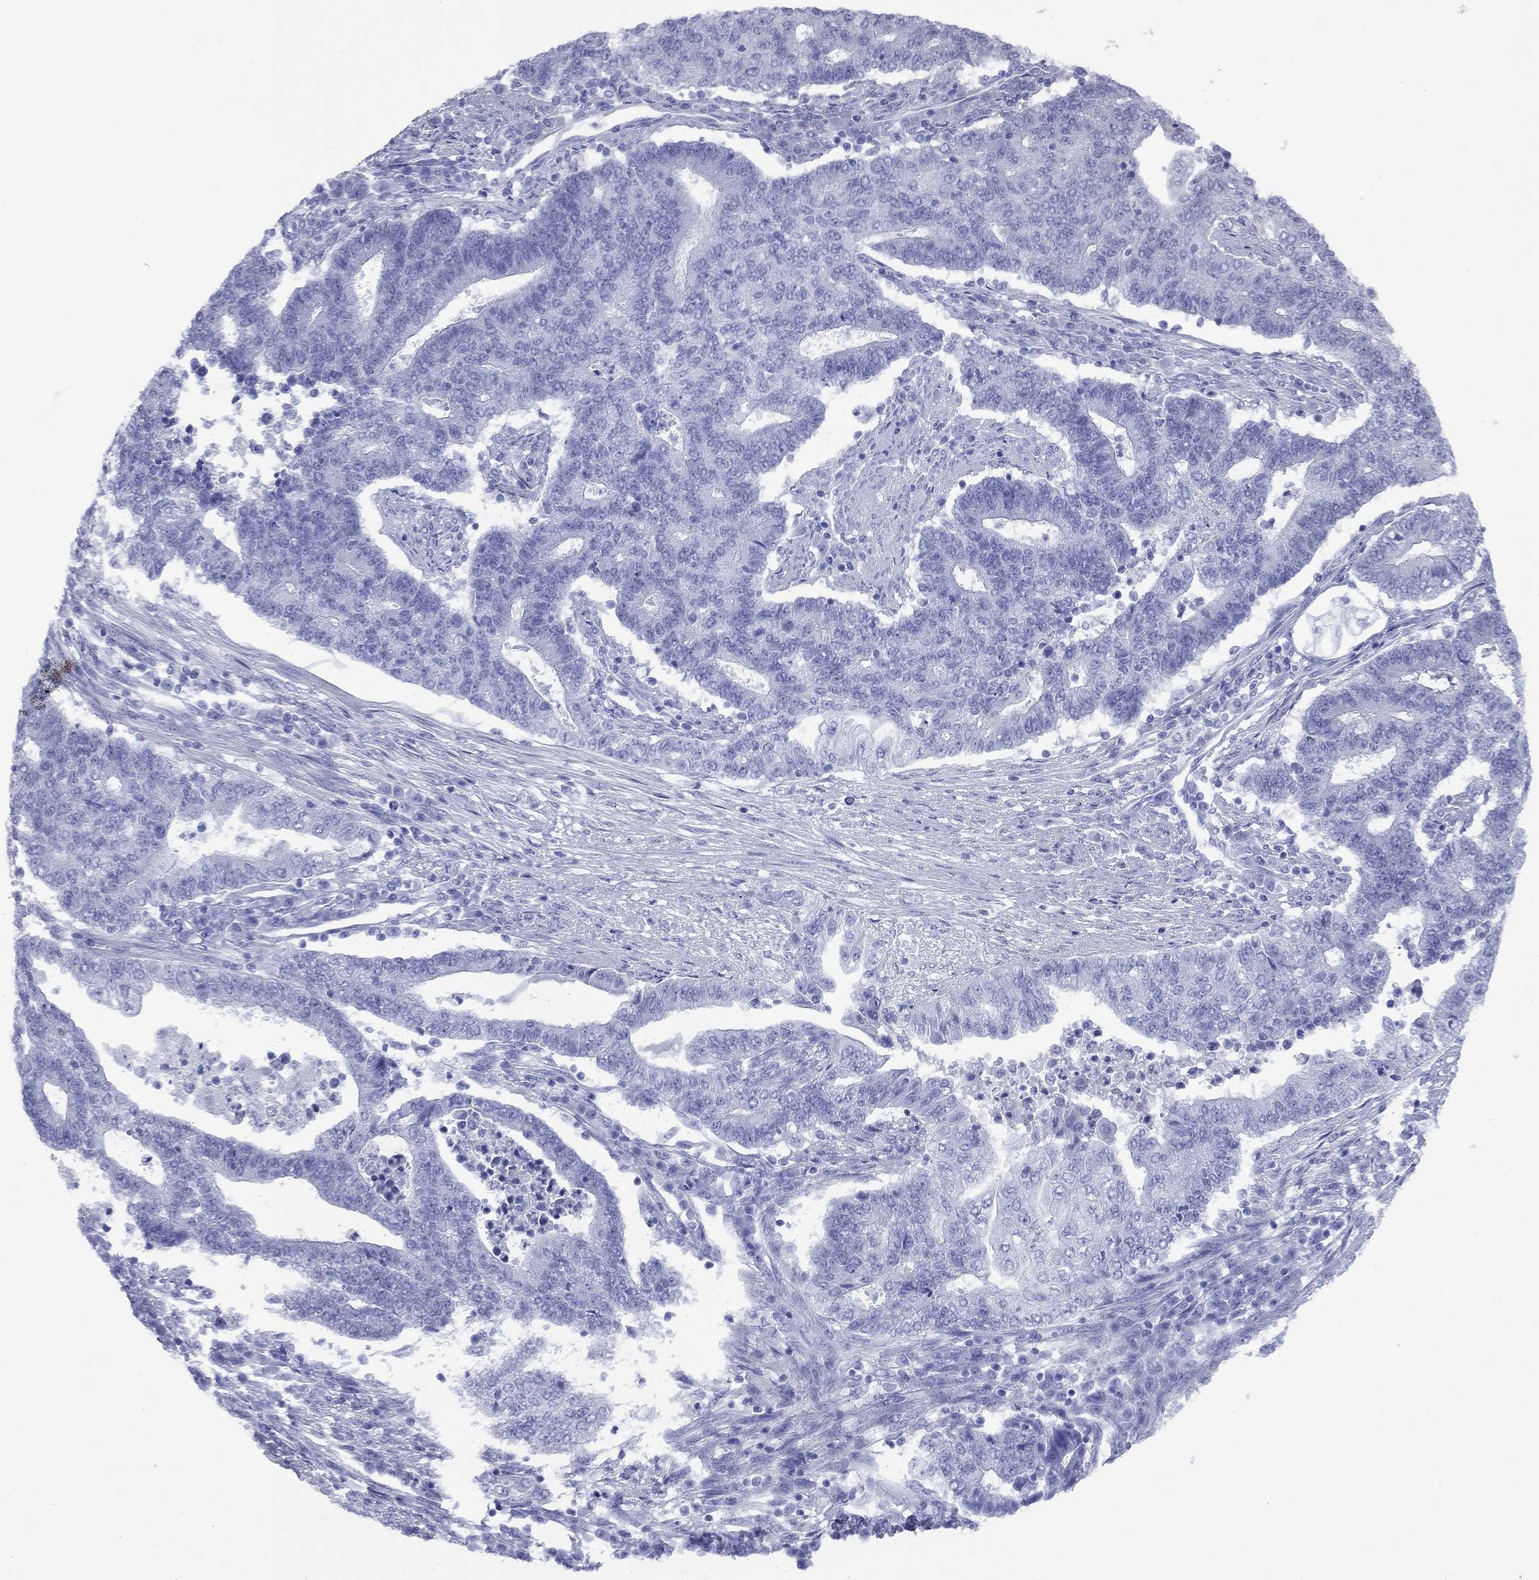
{"staining": {"intensity": "negative", "quantity": "none", "location": "none"}, "tissue": "endometrial cancer", "cell_type": "Tumor cells", "image_type": "cancer", "snomed": [{"axis": "morphology", "description": "Adenocarcinoma, NOS"}, {"axis": "topography", "description": "Uterus"}, {"axis": "topography", "description": "Endometrium"}], "caption": "Endometrial adenocarcinoma was stained to show a protein in brown. There is no significant staining in tumor cells.", "gene": "ACTL7B", "patient": {"sex": "female", "age": 54}}